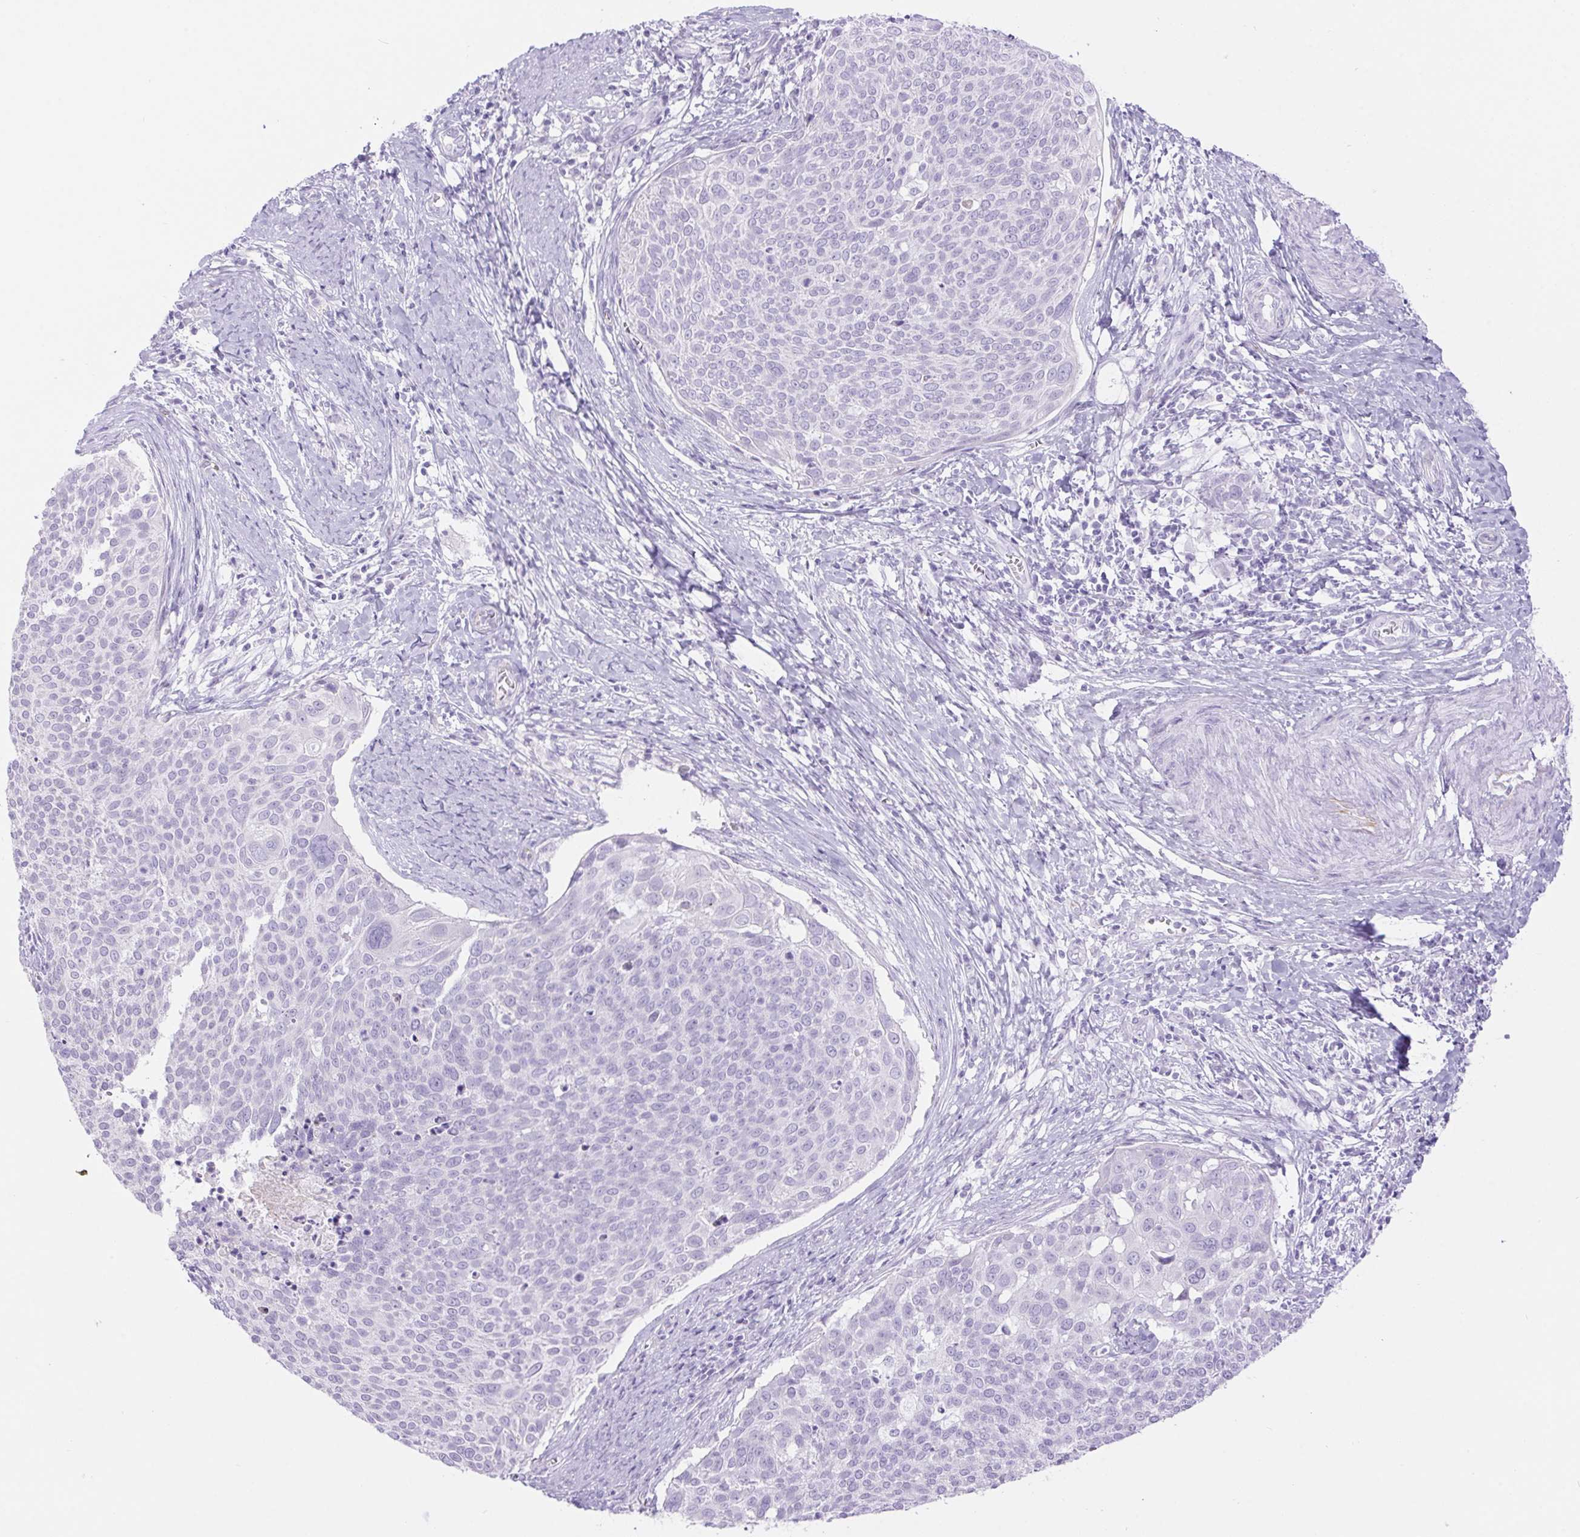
{"staining": {"intensity": "negative", "quantity": "none", "location": "none"}, "tissue": "cervical cancer", "cell_type": "Tumor cells", "image_type": "cancer", "snomed": [{"axis": "morphology", "description": "Squamous cell carcinoma, NOS"}, {"axis": "topography", "description": "Cervix"}], "caption": "Tumor cells show no significant protein positivity in squamous cell carcinoma (cervical). (Brightfield microscopy of DAB IHC at high magnification).", "gene": "ERP27", "patient": {"sex": "female", "age": 39}}